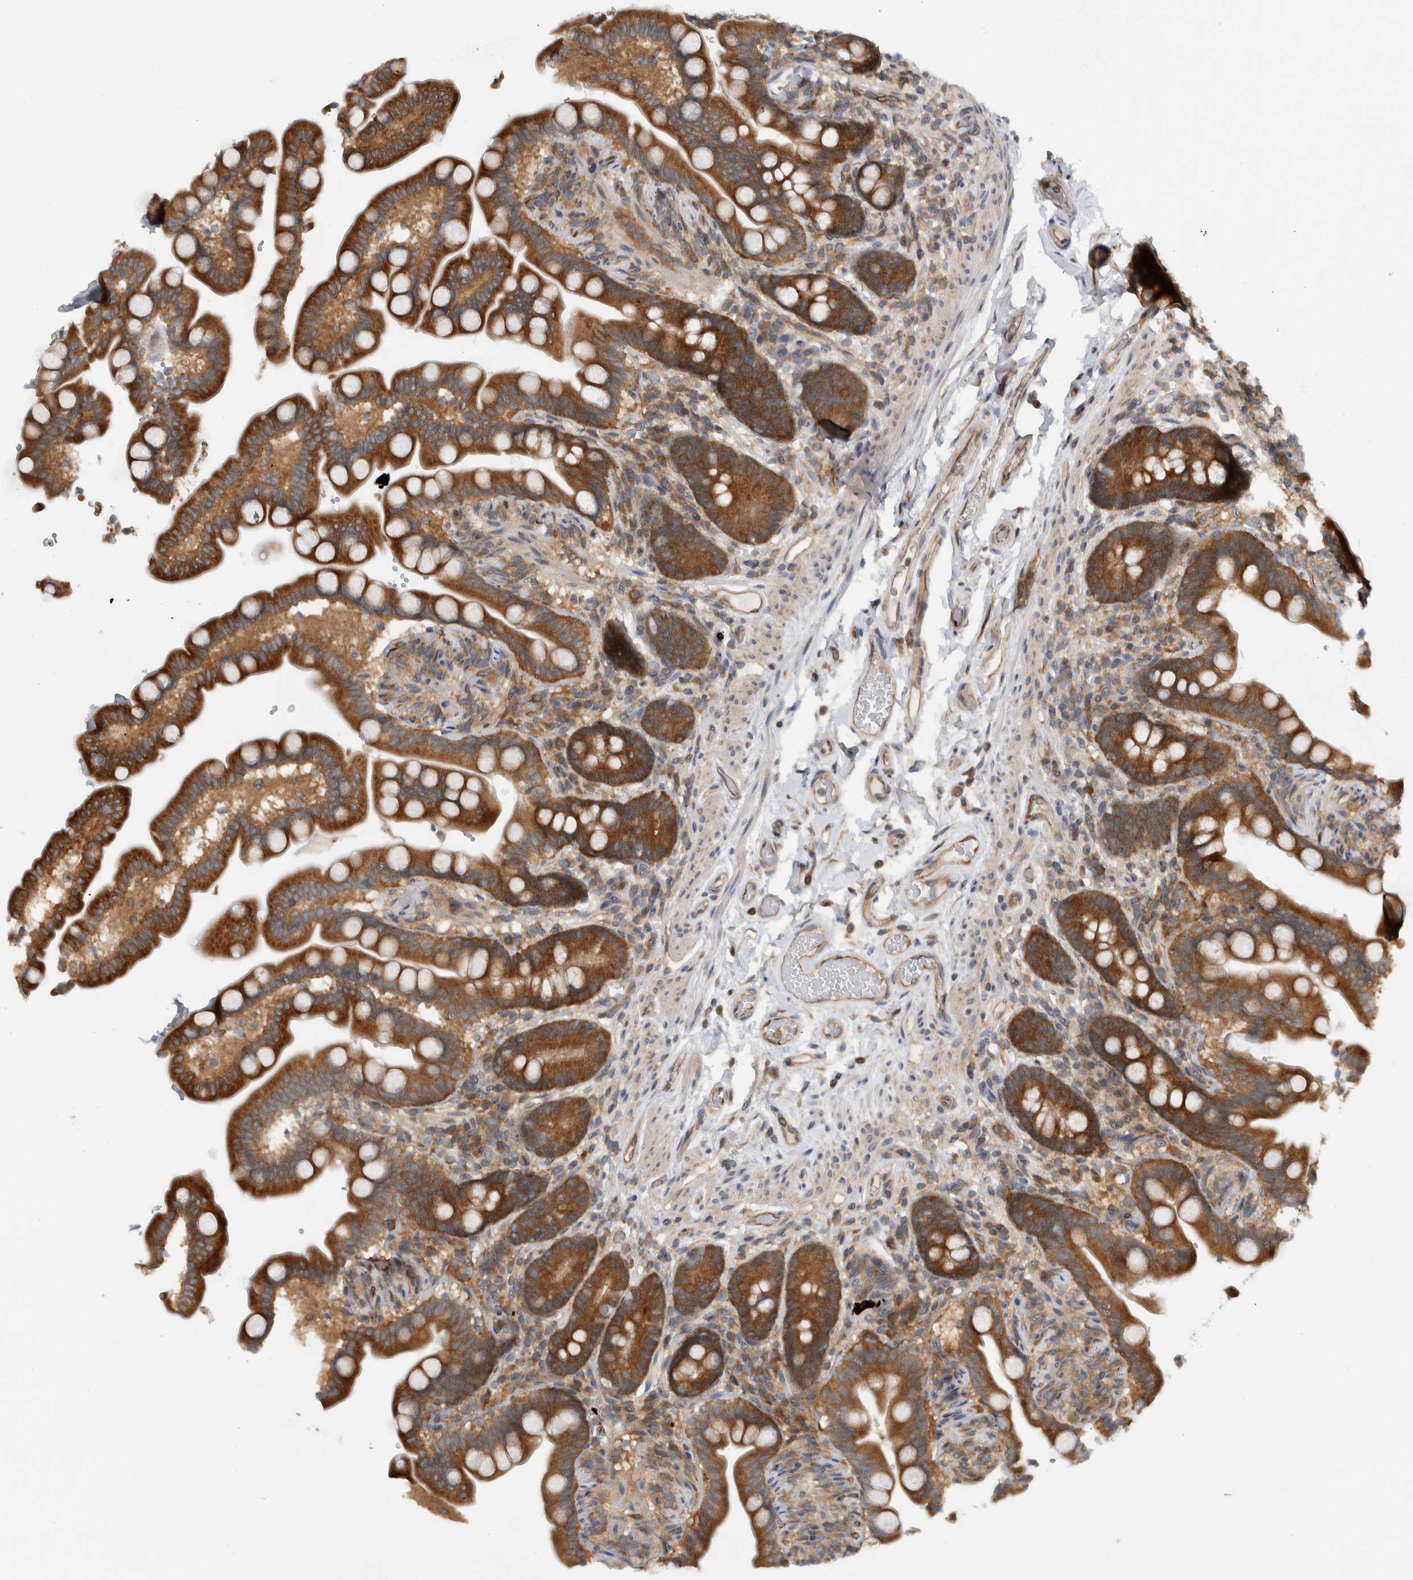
{"staining": {"intensity": "weak", "quantity": ">75%", "location": "cytoplasmic/membranous"}, "tissue": "colon", "cell_type": "Endothelial cells", "image_type": "normal", "snomed": [{"axis": "morphology", "description": "Normal tissue, NOS"}, {"axis": "topography", "description": "Smooth muscle"}, {"axis": "topography", "description": "Colon"}], "caption": "IHC image of normal human colon stained for a protein (brown), which displays low levels of weak cytoplasmic/membranous positivity in about >75% of endothelial cells.", "gene": "CCDC43", "patient": {"sex": "male", "age": 73}}